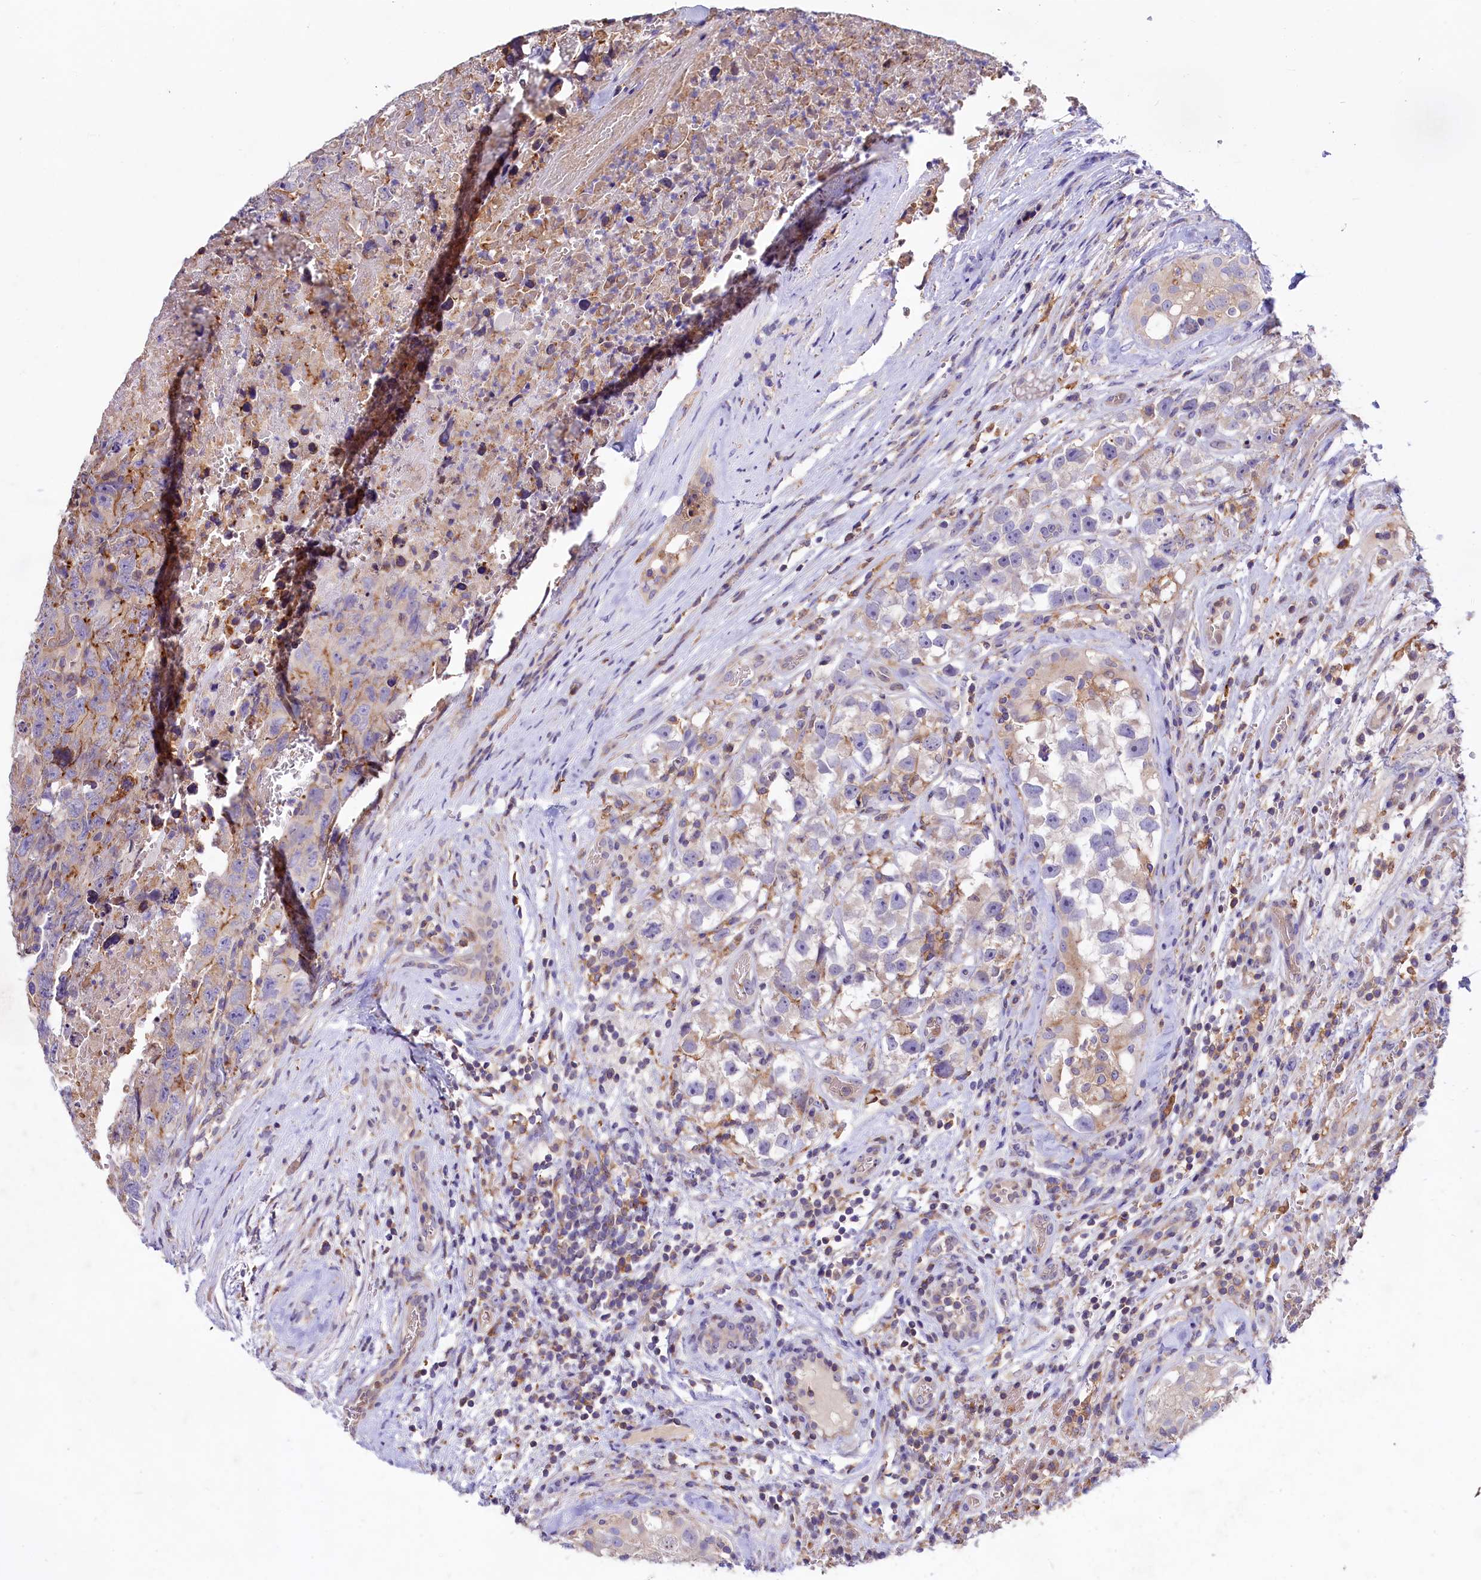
{"staining": {"intensity": "moderate", "quantity": "25%-75%", "location": "cytoplasmic/membranous"}, "tissue": "testis cancer", "cell_type": "Tumor cells", "image_type": "cancer", "snomed": [{"axis": "morphology", "description": "Carcinoma, Embryonal, NOS"}, {"axis": "topography", "description": "Testis"}], "caption": "Human testis cancer stained with a brown dye shows moderate cytoplasmic/membranous positive positivity in about 25%-75% of tumor cells.", "gene": "HPS6", "patient": {"sex": "male", "age": 45}}